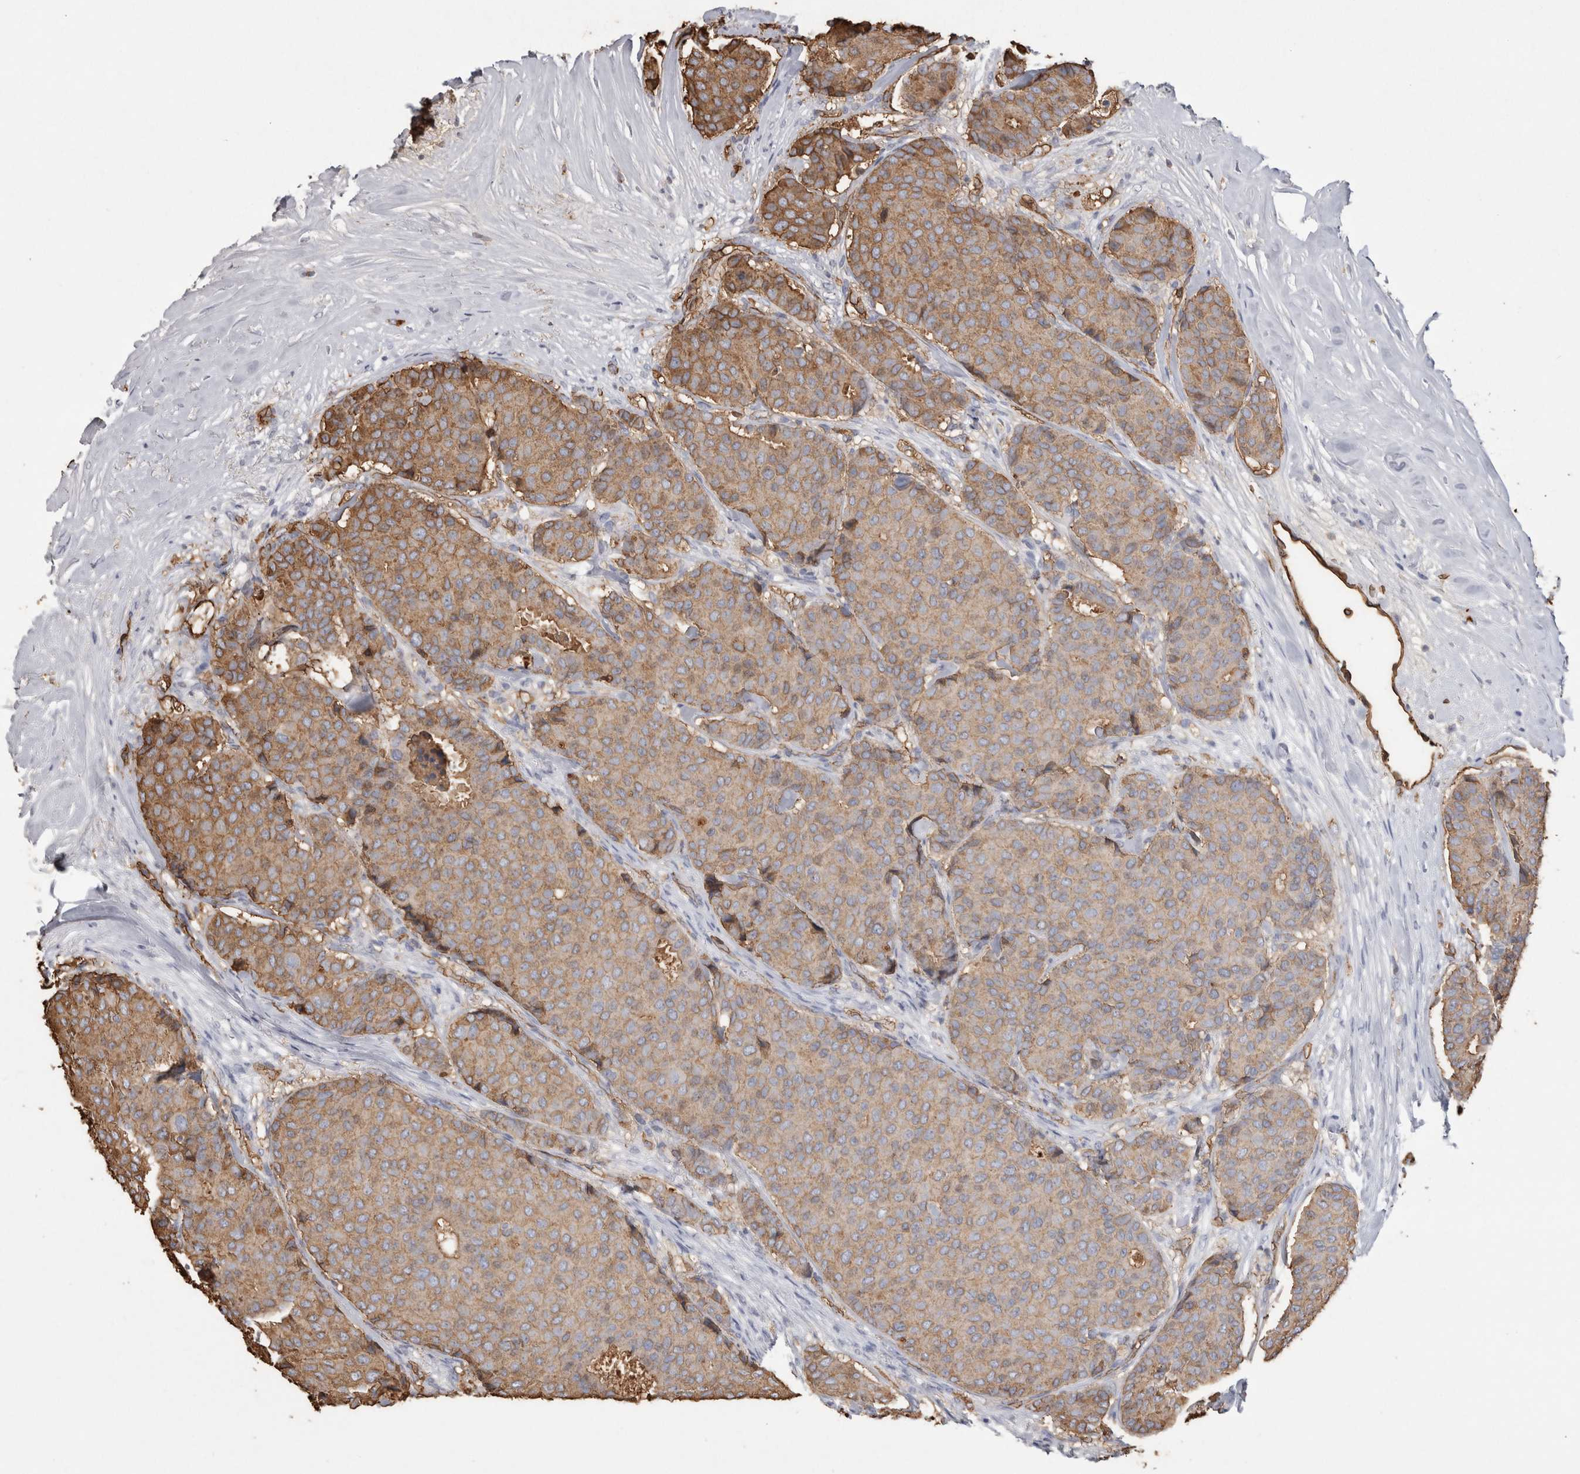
{"staining": {"intensity": "moderate", "quantity": ">75%", "location": "cytoplasmic/membranous"}, "tissue": "breast cancer", "cell_type": "Tumor cells", "image_type": "cancer", "snomed": [{"axis": "morphology", "description": "Duct carcinoma"}, {"axis": "topography", "description": "Breast"}], "caption": "Immunohistochemical staining of human infiltrating ductal carcinoma (breast) displays moderate cytoplasmic/membranous protein positivity in about >75% of tumor cells.", "gene": "IL17RC", "patient": {"sex": "female", "age": 75}}